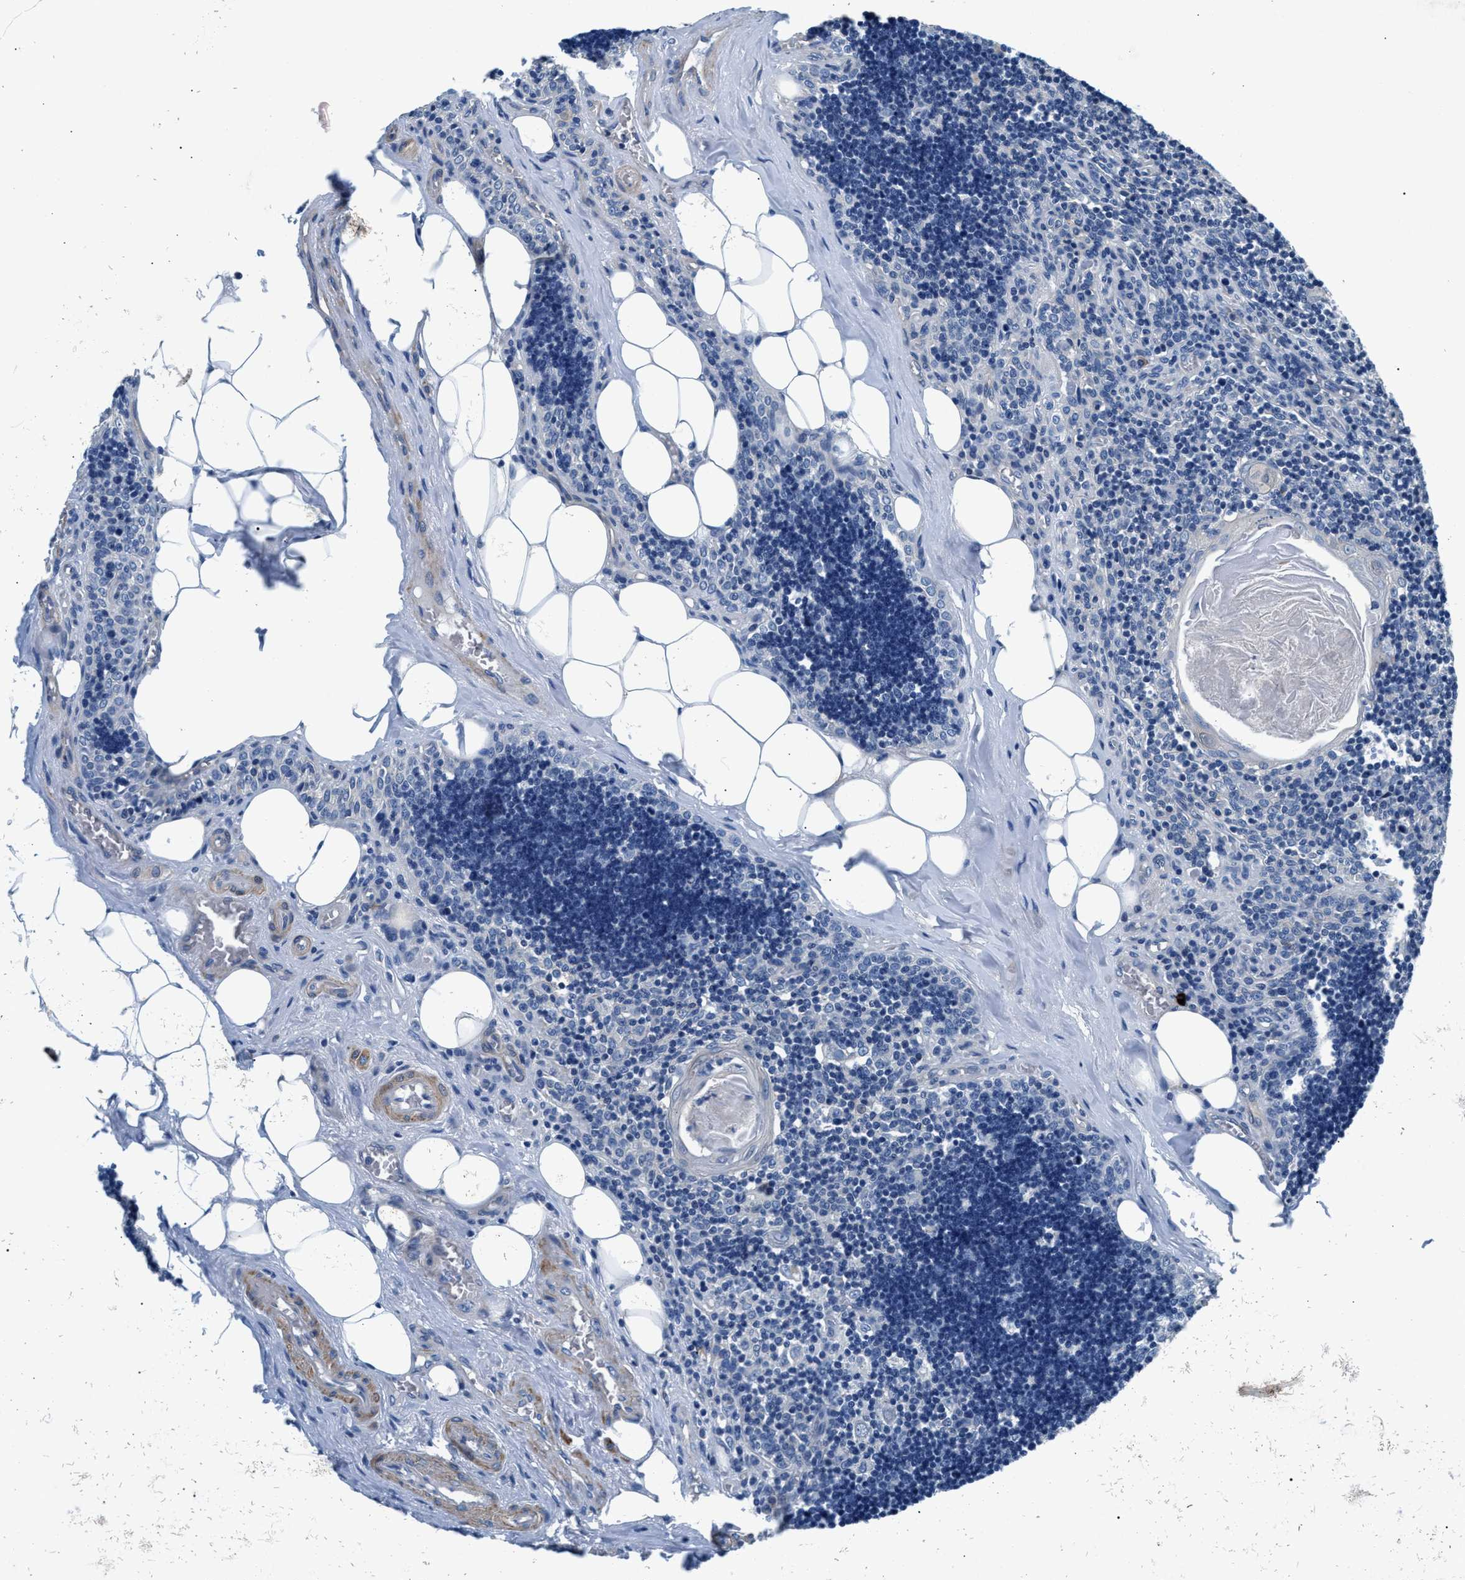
{"staining": {"intensity": "negative", "quantity": "none", "location": "none"}, "tissue": "lymph node", "cell_type": "Germinal center cells", "image_type": "normal", "snomed": [{"axis": "morphology", "description": "Normal tissue, NOS"}, {"axis": "topography", "description": "Lymph node"}], "caption": "The histopathology image reveals no significant positivity in germinal center cells of lymph node. (Stains: DAB immunohistochemistry with hematoxylin counter stain, Microscopy: brightfield microscopy at high magnification).", "gene": "CDRT4", "patient": {"sex": "male", "age": 33}}